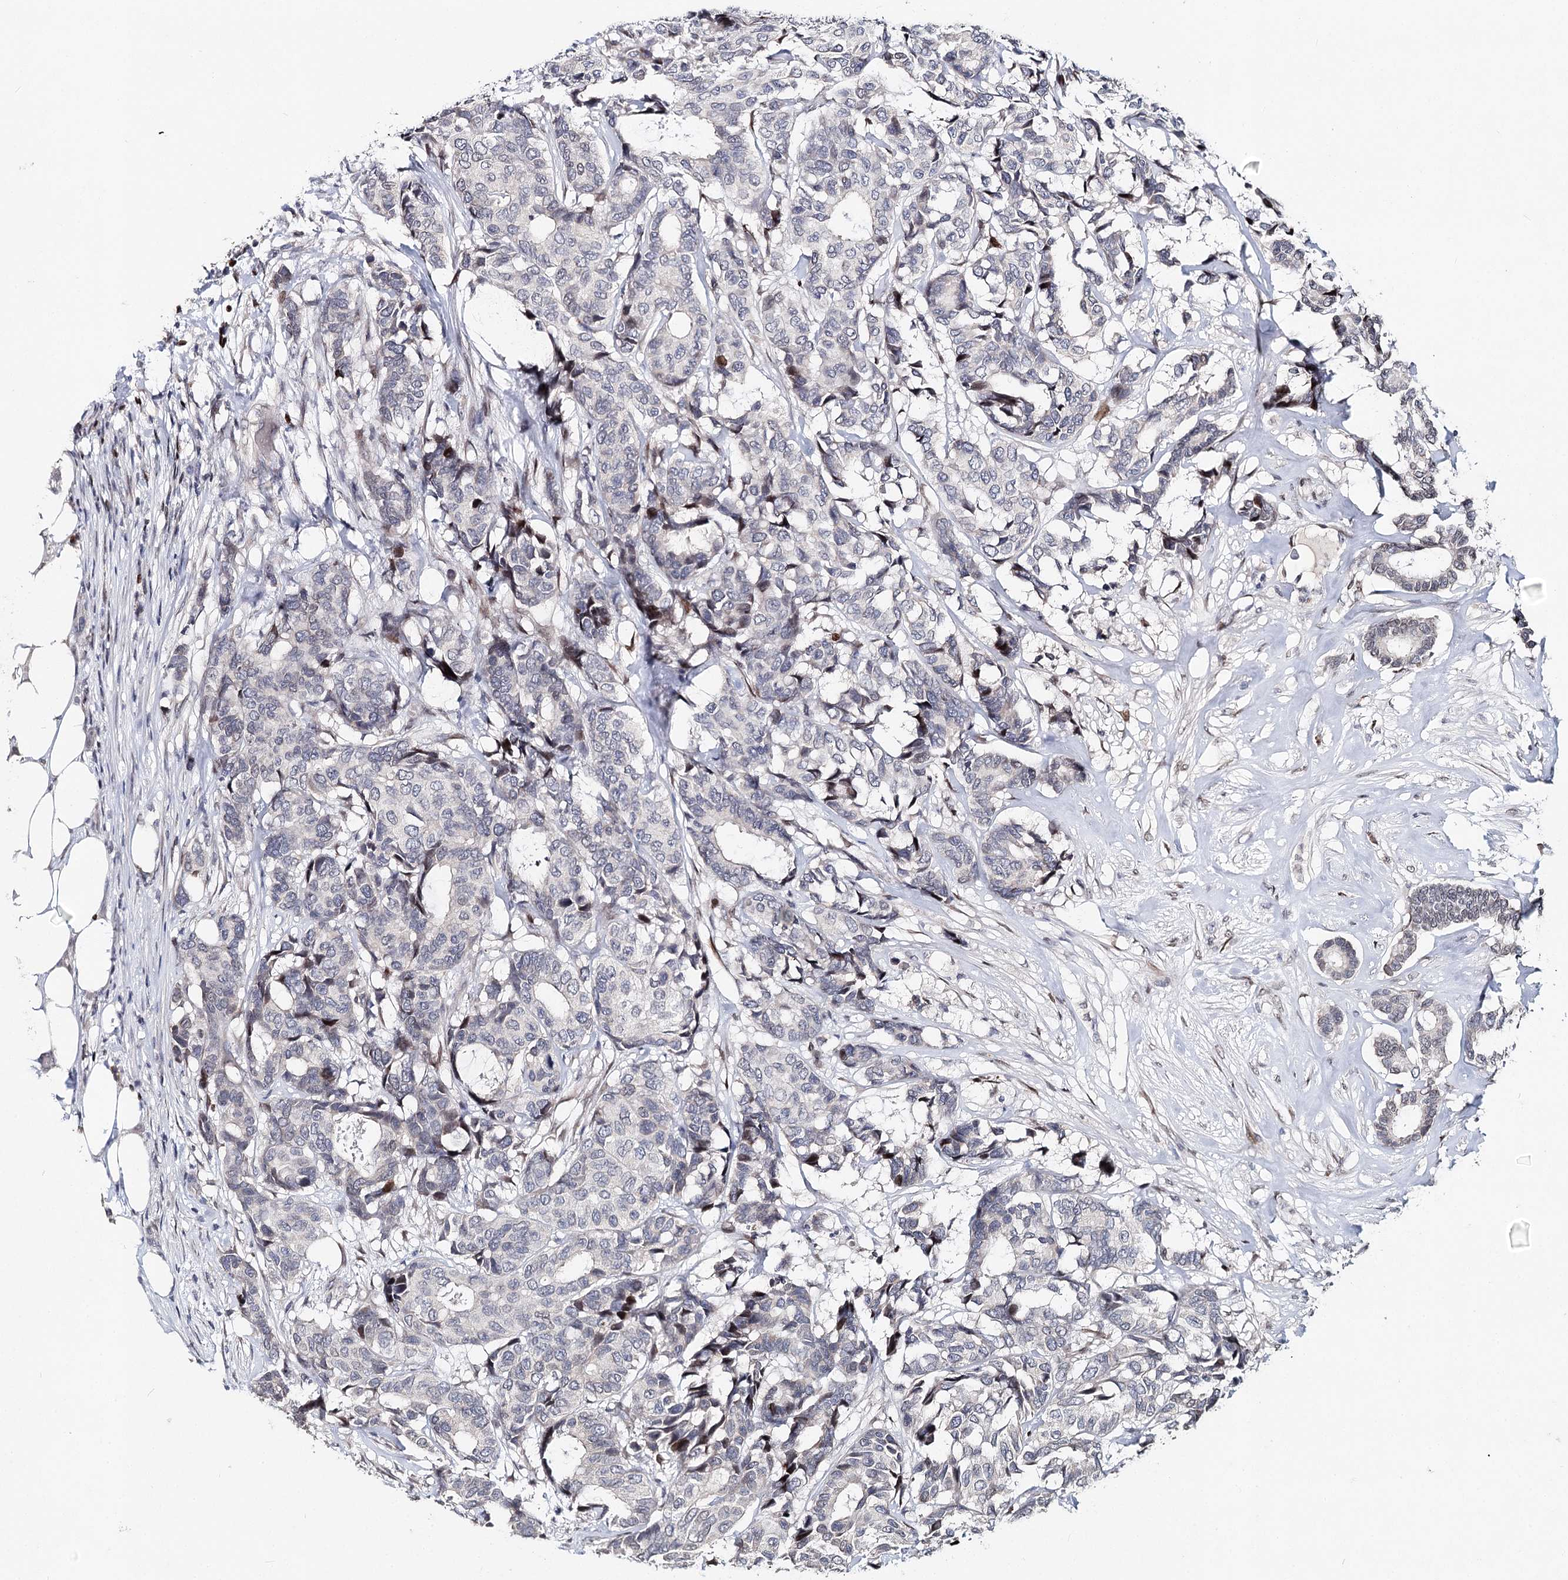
{"staining": {"intensity": "moderate", "quantity": "<25%", "location": "nuclear"}, "tissue": "breast cancer", "cell_type": "Tumor cells", "image_type": "cancer", "snomed": [{"axis": "morphology", "description": "Duct carcinoma"}, {"axis": "topography", "description": "Breast"}], "caption": "Human breast cancer (invasive ductal carcinoma) stained with a protein marker demonstrates moderate staining in tumor cells.", "gene": "FRMD4A", "patient": {"sex": "female", "age": 87}}